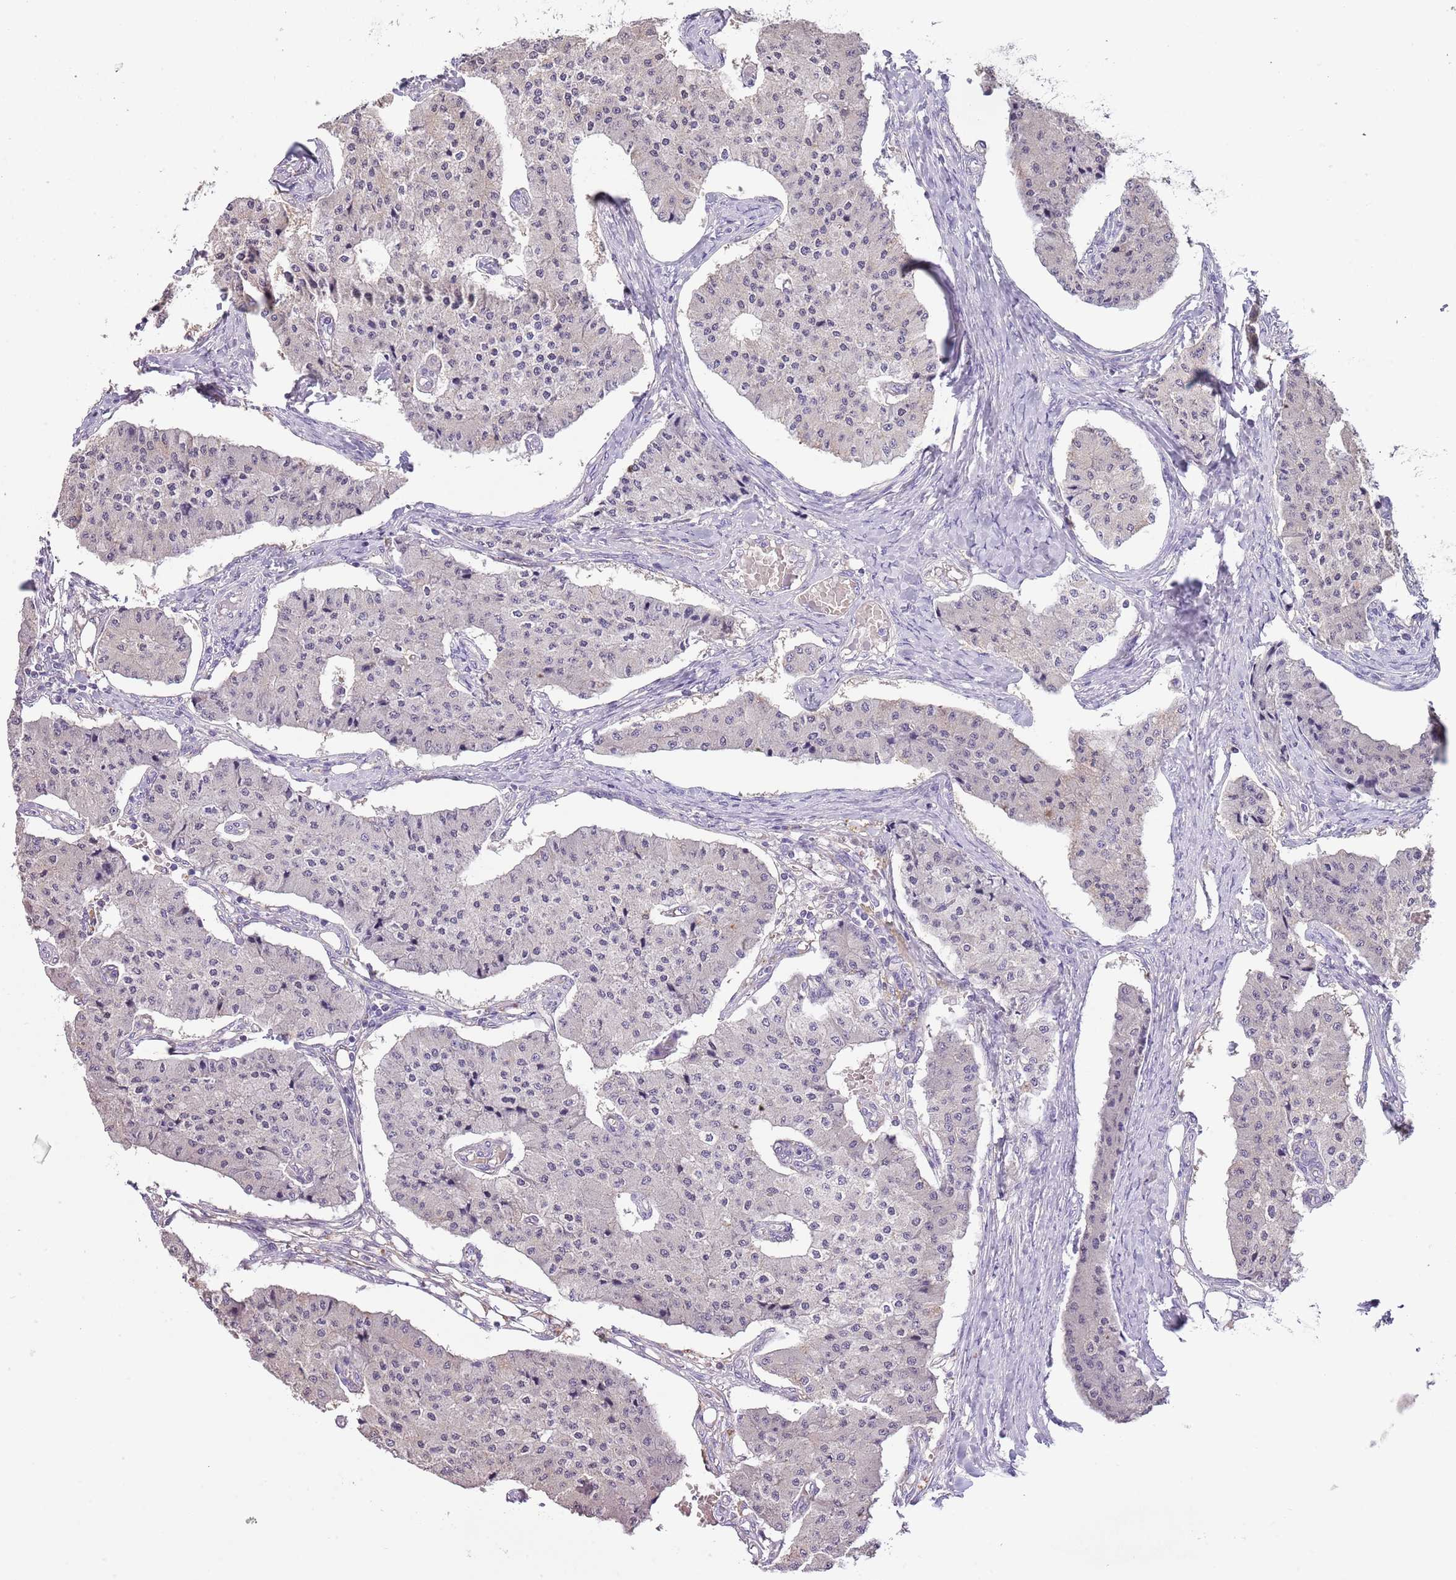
{"staining": {"intensity": "negative", "quantity": "none", "location": "none"}, "tissue": "carcinoid", "cell_type": "Tumor cells", "image_type": "cancer", "snomed": [{"axis": "morphology", "description": "Carcinoid, malignant, NOS"}, {"axis": "topography", "description": "Colon"}], "caption": "Carcinoid stained for a protein using immunohistochemistry (IHC) demonstrates no staining tumor cells.", "gene": "HES3", "patient": {"sex": "female", "age": 52}}